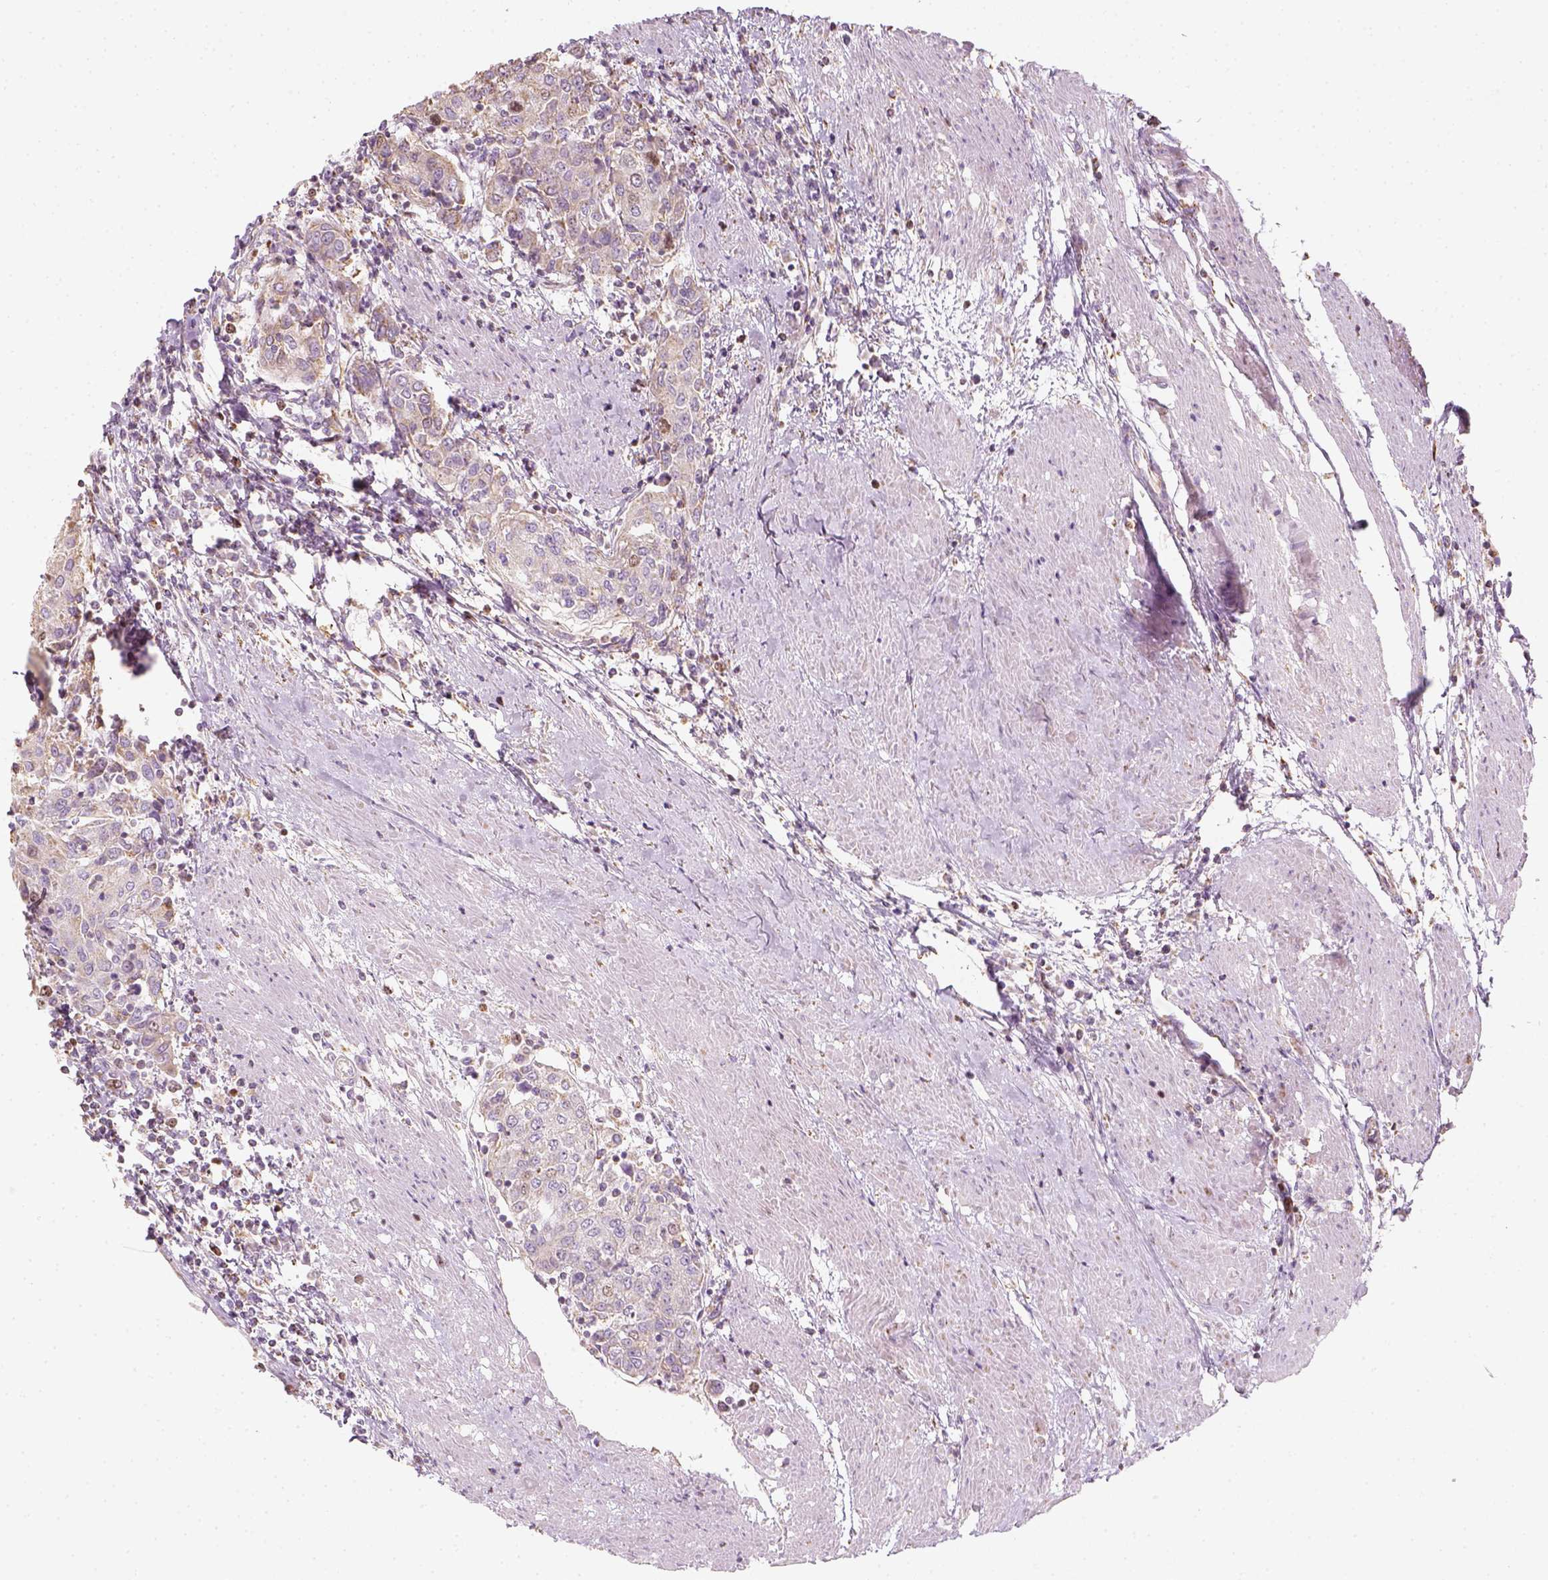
{"staining": {"intensity": "weak", "quantity": "25%-75%", "location": "cytoplasmic/membranous"}, "tissue": "urothelial cancer", "cell_type": "Tumor cells", "image_type": "cancer", "snomed": [{"axis": "morphology", "description": "Urothelial carcinoma, High grade"}, {"axis": "topography", "description": "Urinary bladder"}], "caption": "About 25%-75% of tumor cells in urothelial cancer display weak cytoplasmic/membranous protein positivity as visualized by brown immunohistochemical staining.", "gene": "LCA5", "patient": {"sex": "female", "age": 85}}